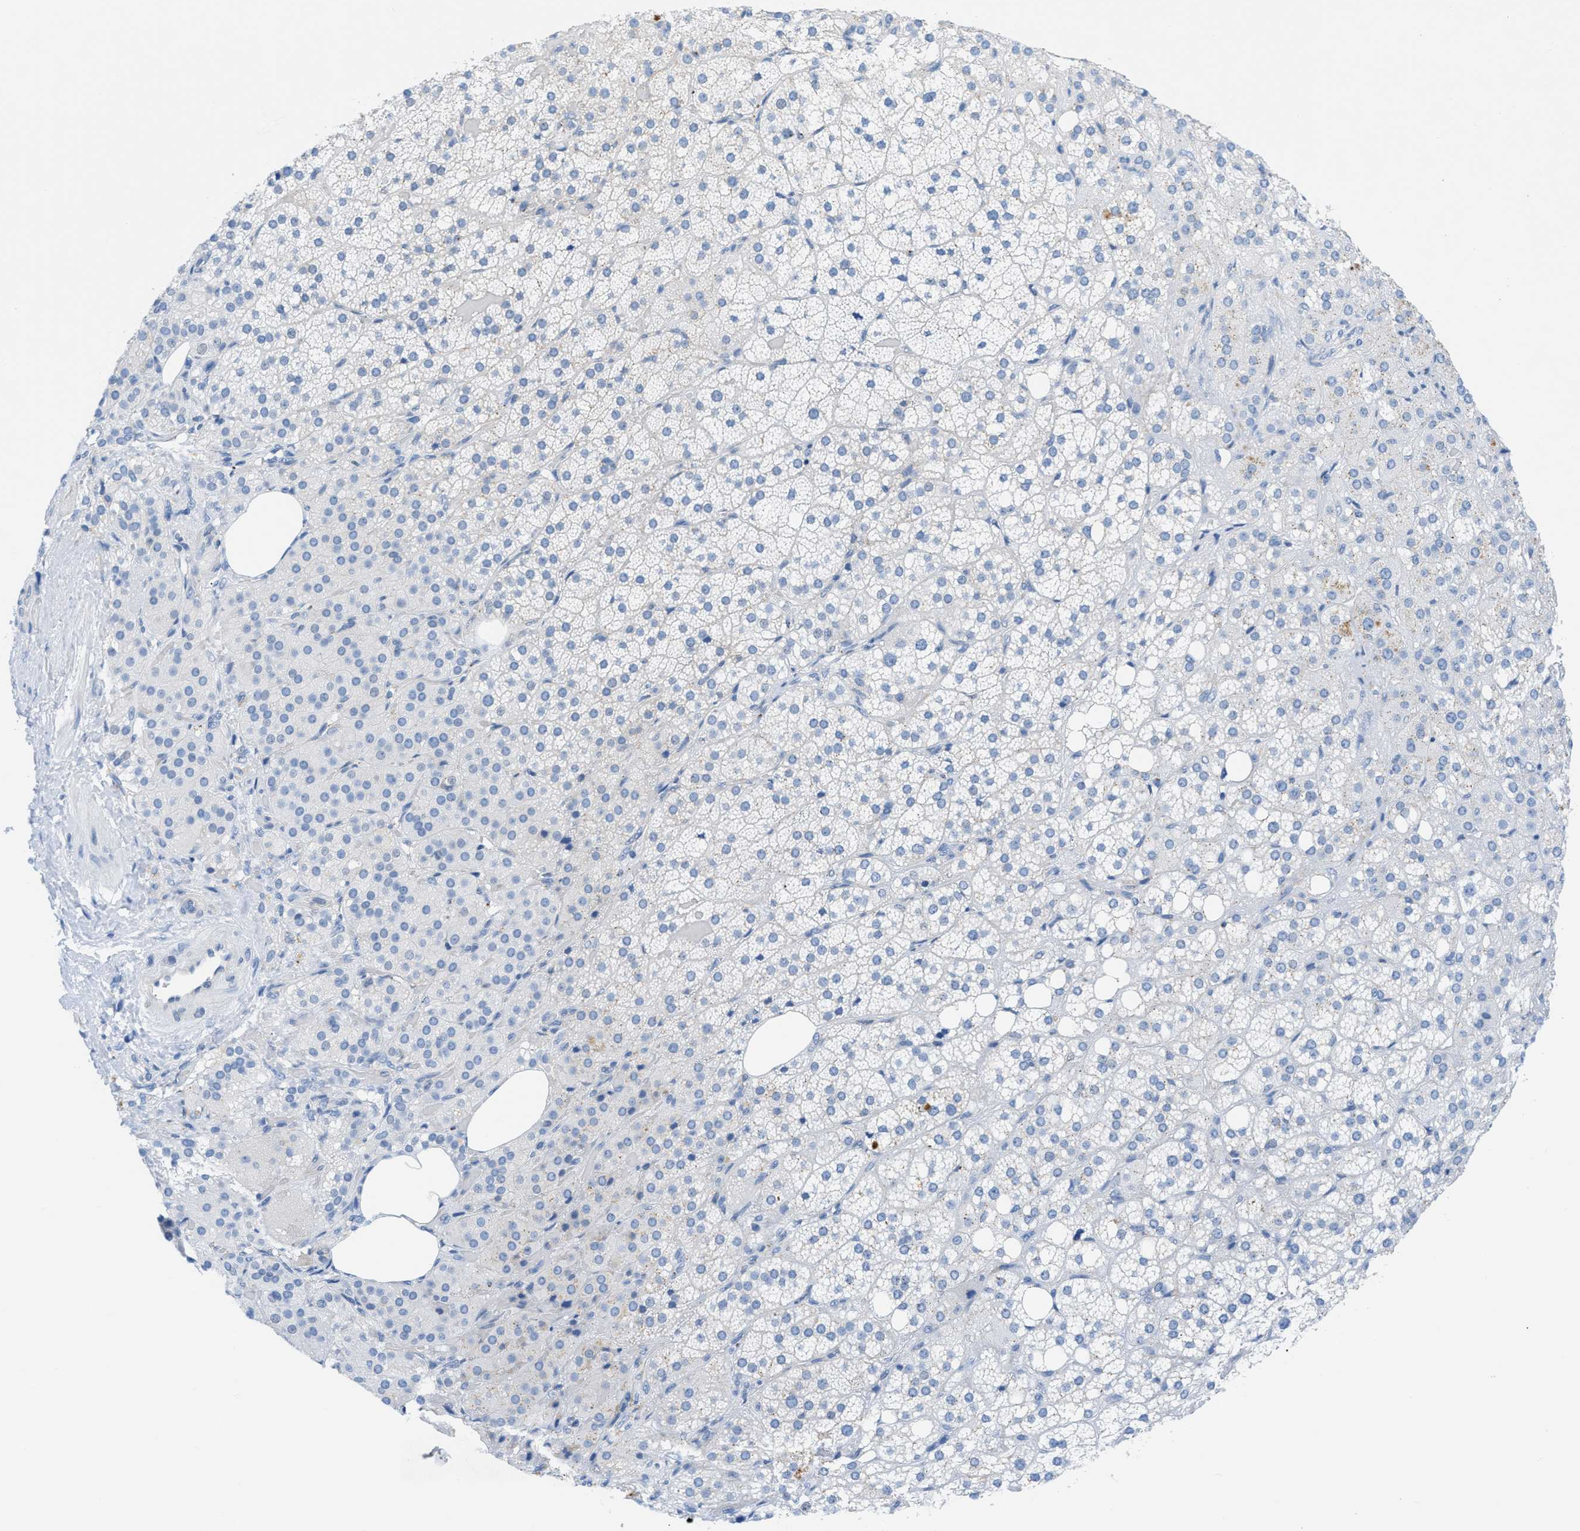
{"staining": {"intensity": "weak", "quantity": "<25%", "location": "cytoplasmic/membranous"}, "tissue": "adrenal gland", "cell_type": "Glandular cells", "image_type": "normal", "snomed": [{"axis": "morphology", "description": "Normal tissue, NOS"}, {"axis": "topography", "description": "Adrenal gland"}], "caption": "High power microscopy histopathology image of an immunohistochemistry (IHC) histopathology image of benign adrenal gland, revealing no significant expression in glandular cells. The staining is performed using DAB brown chromogen with nuclei counter-stained in using hematoxylin.", "gene": "FDCSP", "patient": {"sex": "female", "age": 59}}